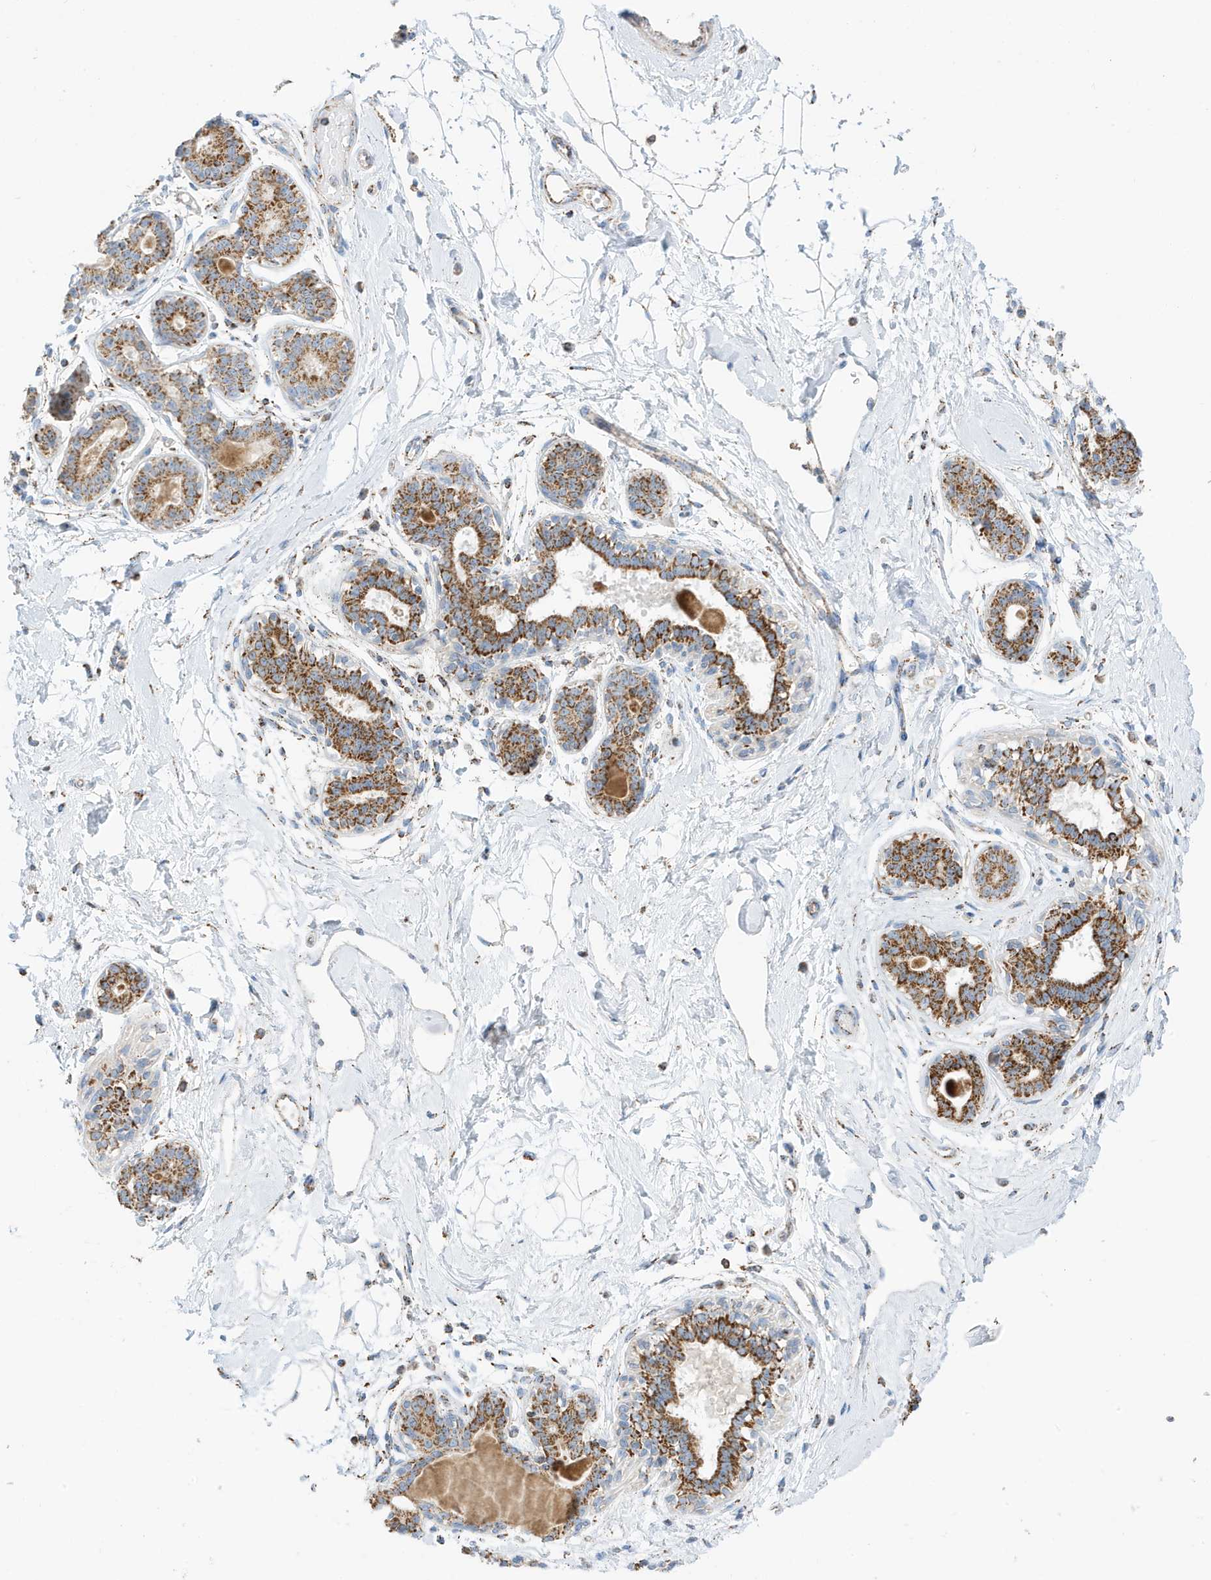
{"staining": {"intensity": "negative", "quantity": "none", "location": "none"}, "tissue": "breast", "cell_type": "Adipocytes", "image_type": "normal", "snomed": [{"axis": "morphology", "description": "Normal tissue, NOS"}, {"axis": "topography", "description": "Breast"}], "caption": "DAB immunohistochemical staining of benign human breast shows no significant expression in adipocytes.", "gene": "CAPN13", "patient": {"sex": "female", "age": 45}}